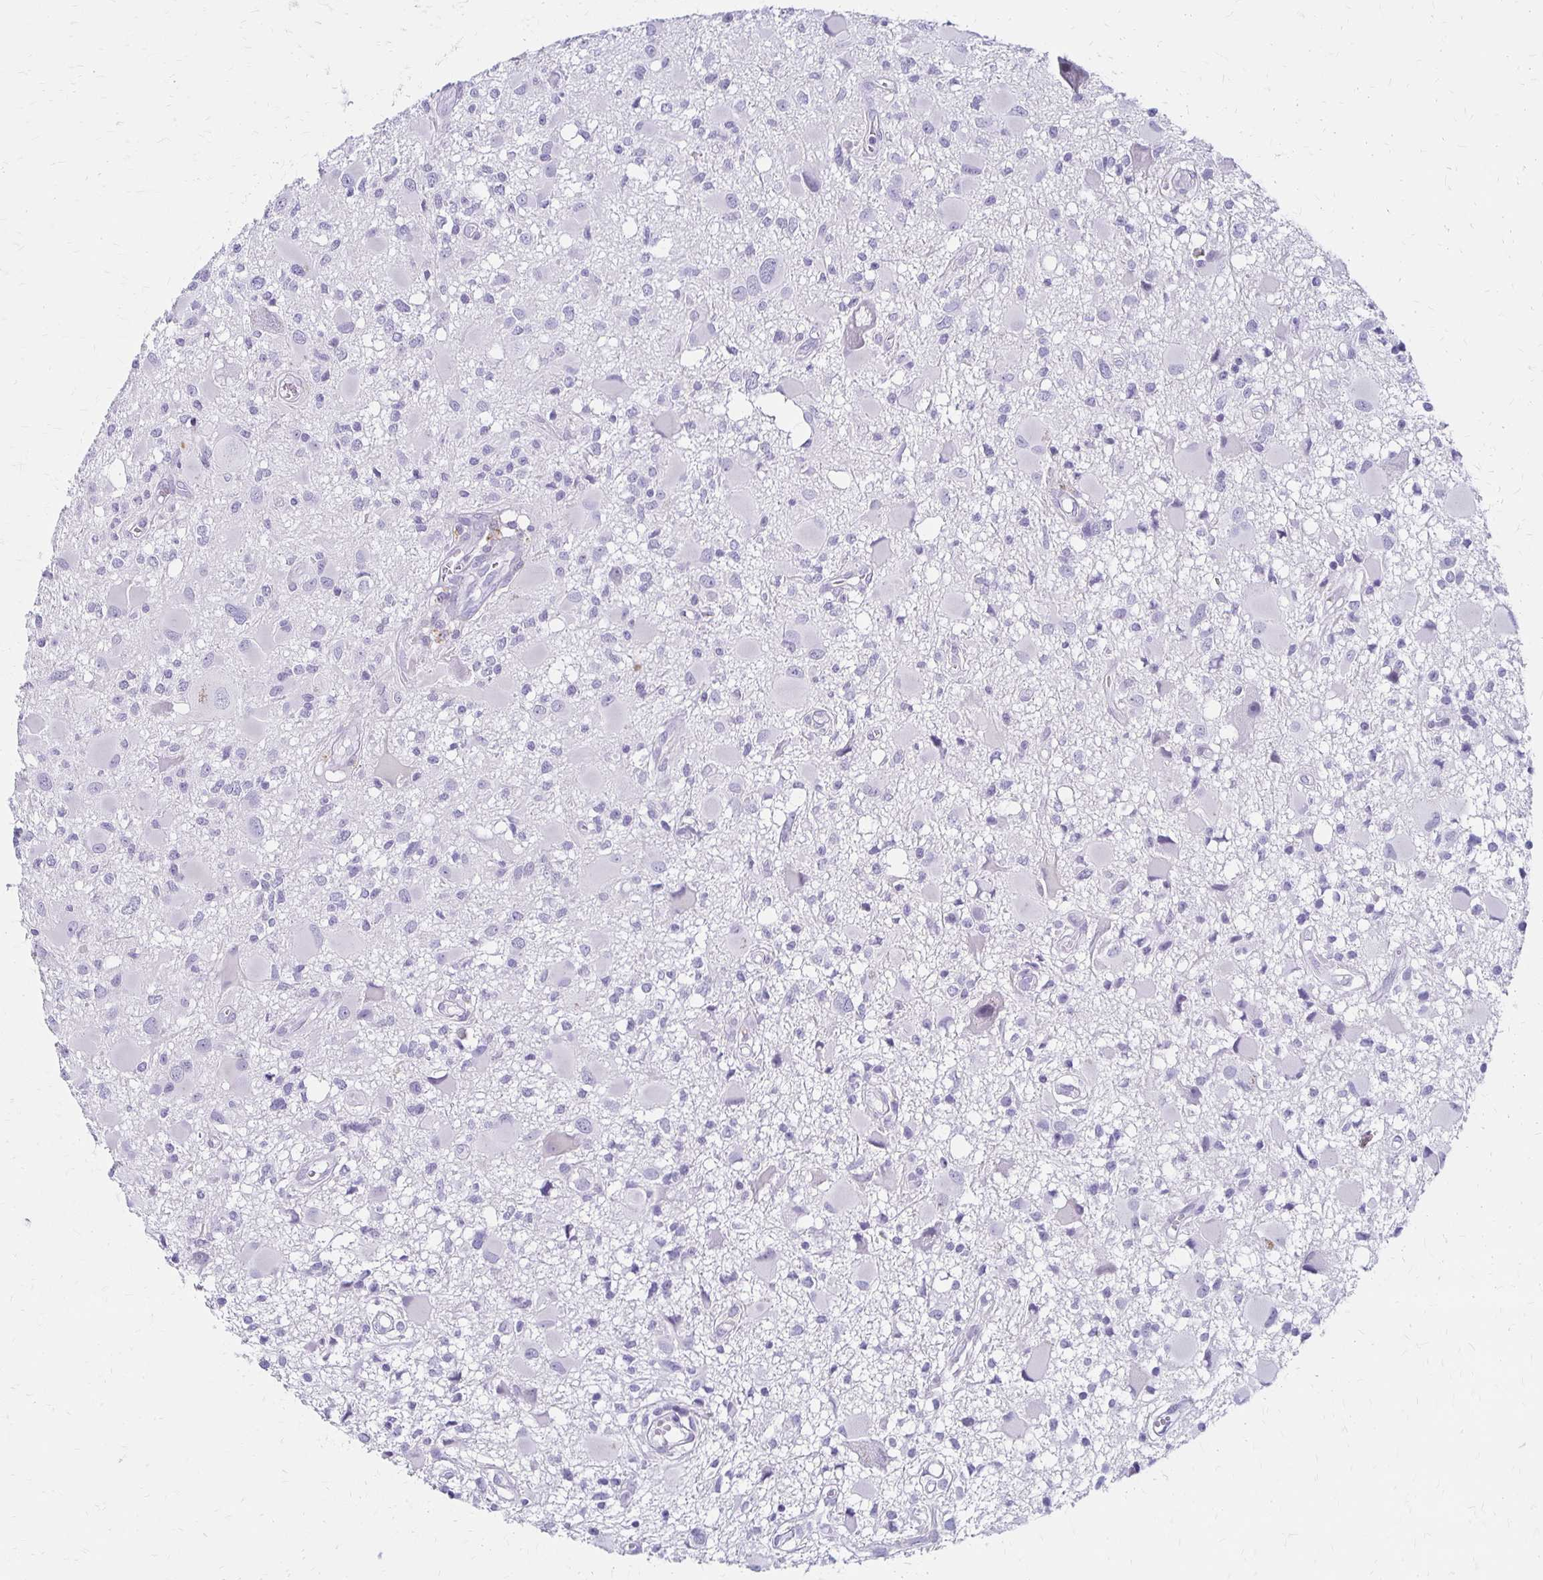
{"staining": {"intensity": "negative", "quantity": "none", "location": "none"}, "tissue": "glioma", "cell_type": "Tumor cells", "image_type": "cancer", "snomed": [{"axis": "morphology", "description": "Glioma, malignant, High grade"}, {"axis": "topography", "description": "Brain"}], "caption": "A high-resolution image shows immunohistochemistry staining of glioma, which demonstrates no significant expression in tumor cells.", "gene": "IVL", "patient": {"sex": "male", "age": 54}}